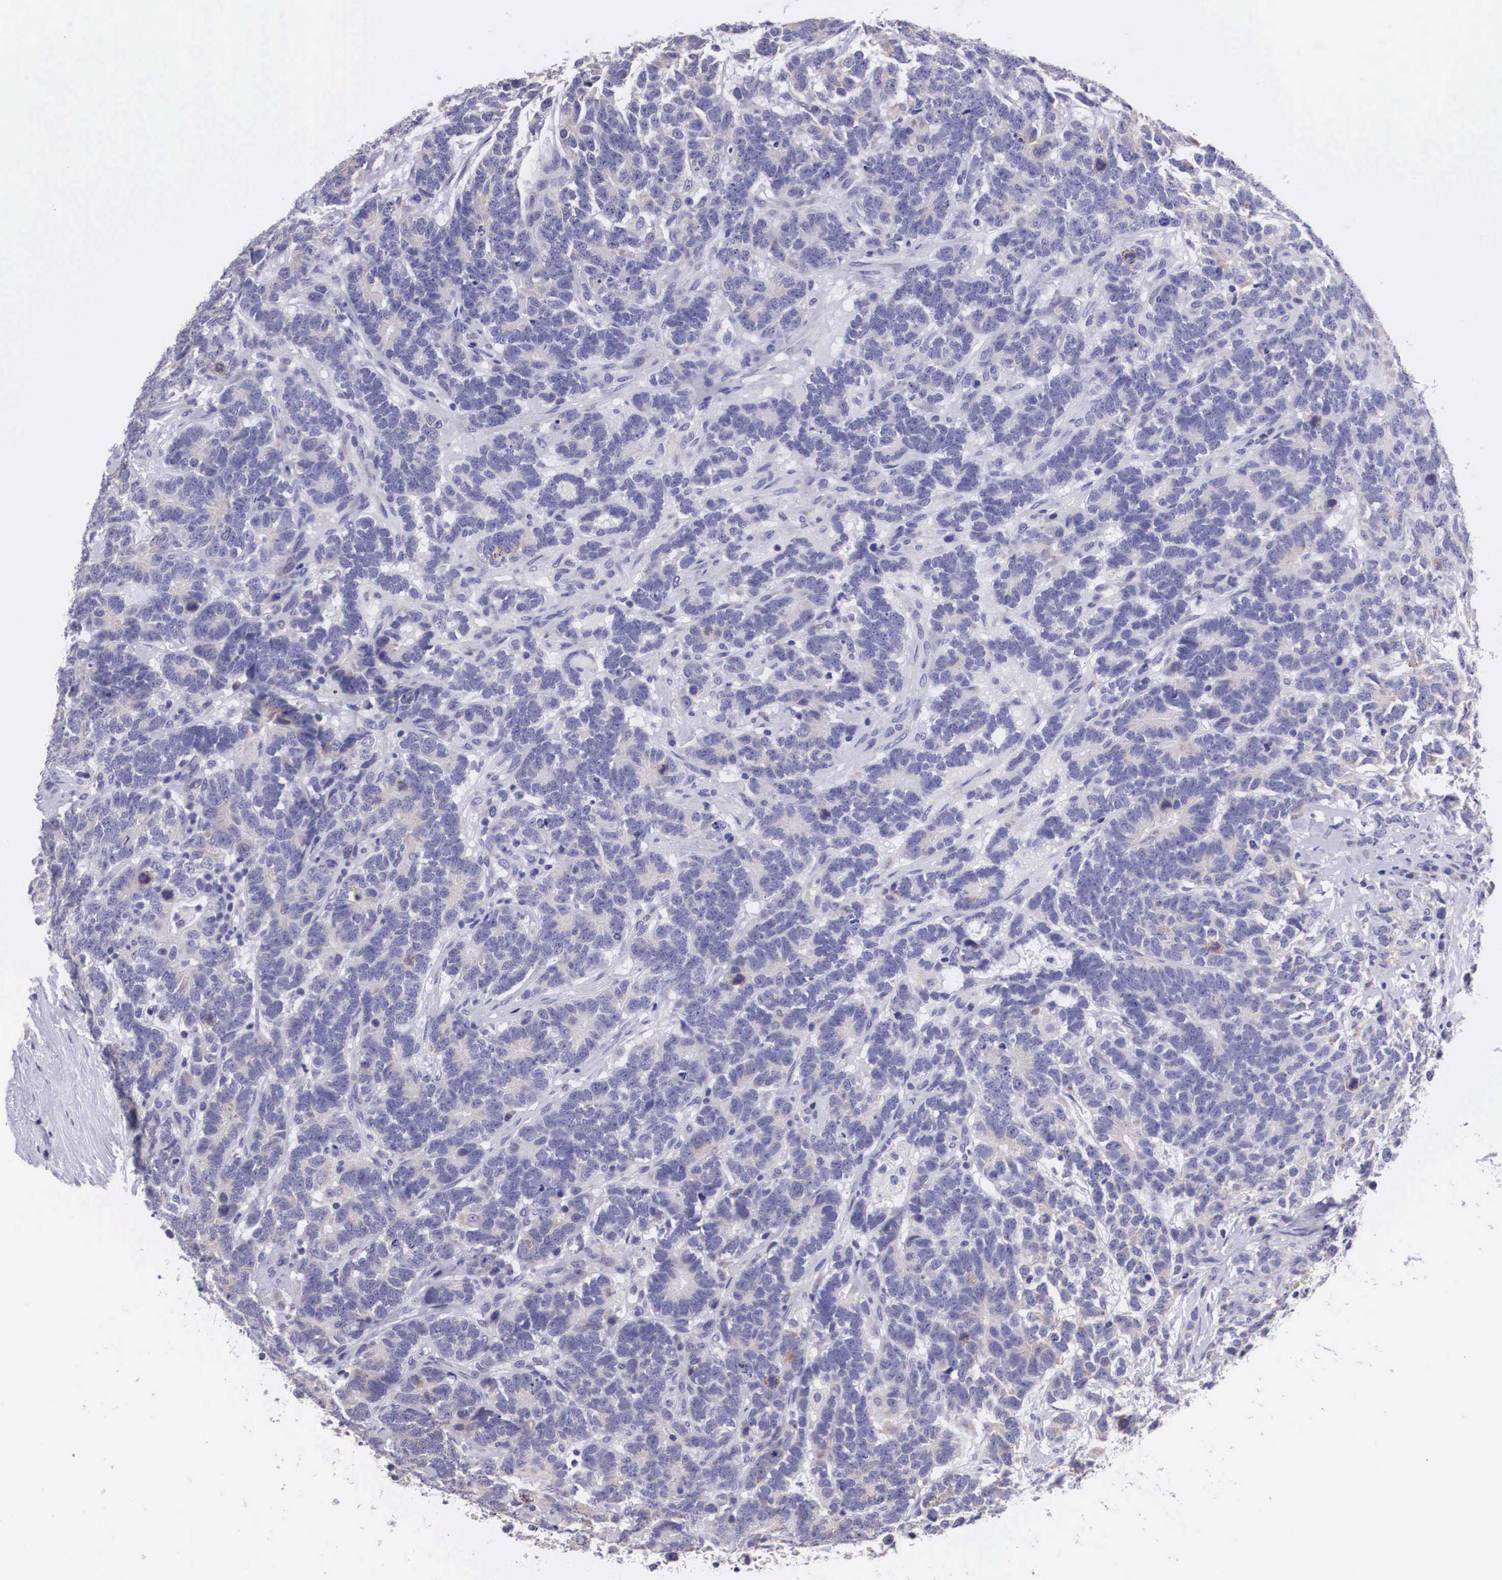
{"staining": {"intensity": "negative", "quantity": "none", "location": "none"}, "tissue": "testis cancer", "cell_type": "Tumor cells", "image_type": "cancer", "snomed": [{"axis": "morphology", "description": "Carcinoma, Embryonal, NOS"}, {"axis": "topography", "description": "Testis"}], "caption": "There is no significant staining in tumor cells of testis embryonal carcinoma. (Stains: DAB immunohistochemistry with hematoxylin counter stain, Microscopy: brightfield microscopy at high magnification).", "gene": "ARG2", "patient": {"sex": "male", "age": 26}}